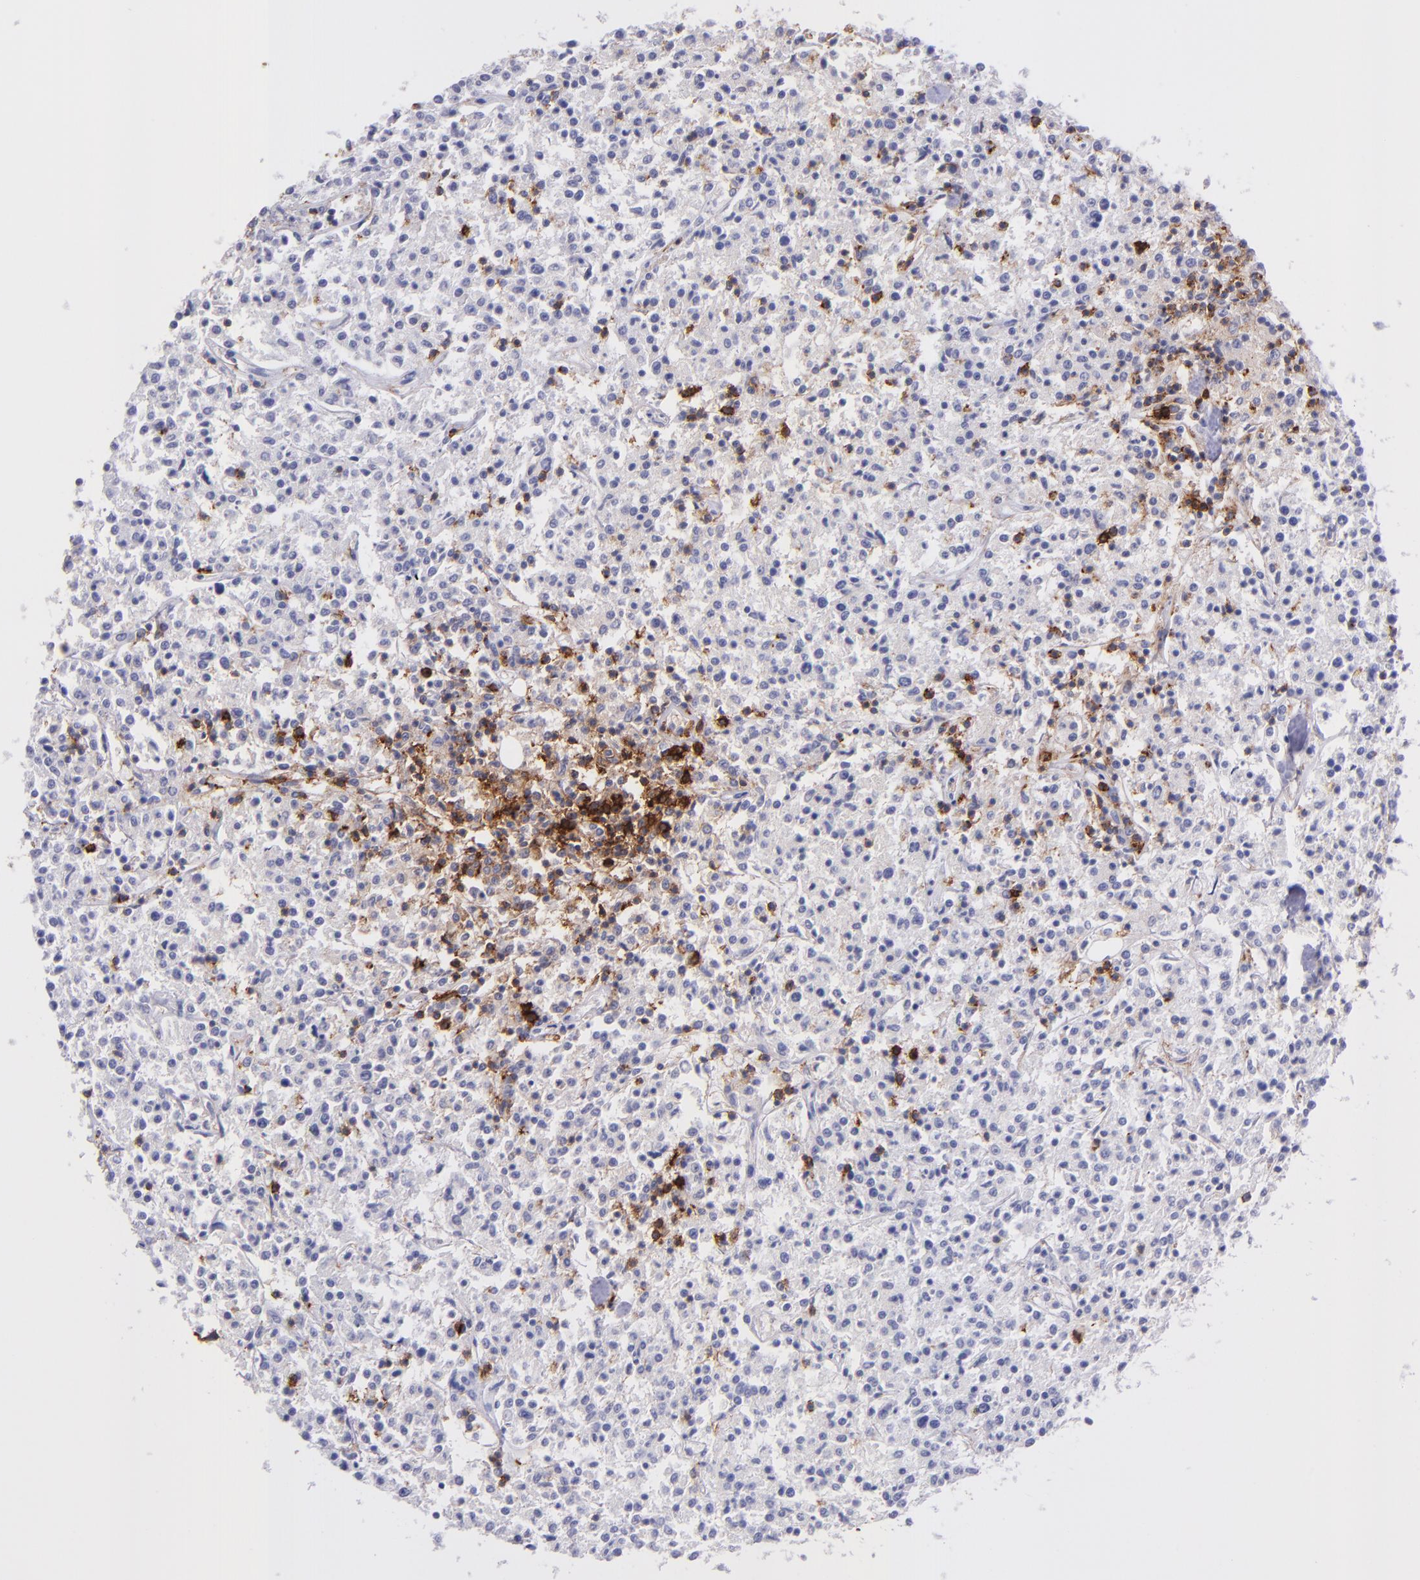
{"staining": {"intensity": "strong", "quantity": "<25%", "location": "cytoplasmic/membranous"}, "tissue": "lymphoma", "cell_type": "Tumor cells", "image_type": "cancer", "snomed": [{"axis": "morphology", "description": "Malignant lymphoma, non-Hodgkin's type, Low grade"}, {"axis": "topography", "description": "Small intestine"}], "caption": "The photomicrograph exhibits staining of low-grade malignant lymphoma, non-Hodgkin's type, revealing strong cytoplasmic/membranous protein expression (brown color) within tumor cells.", "gene": "SPN", "patient": {"sex": "female", "age": 59}}